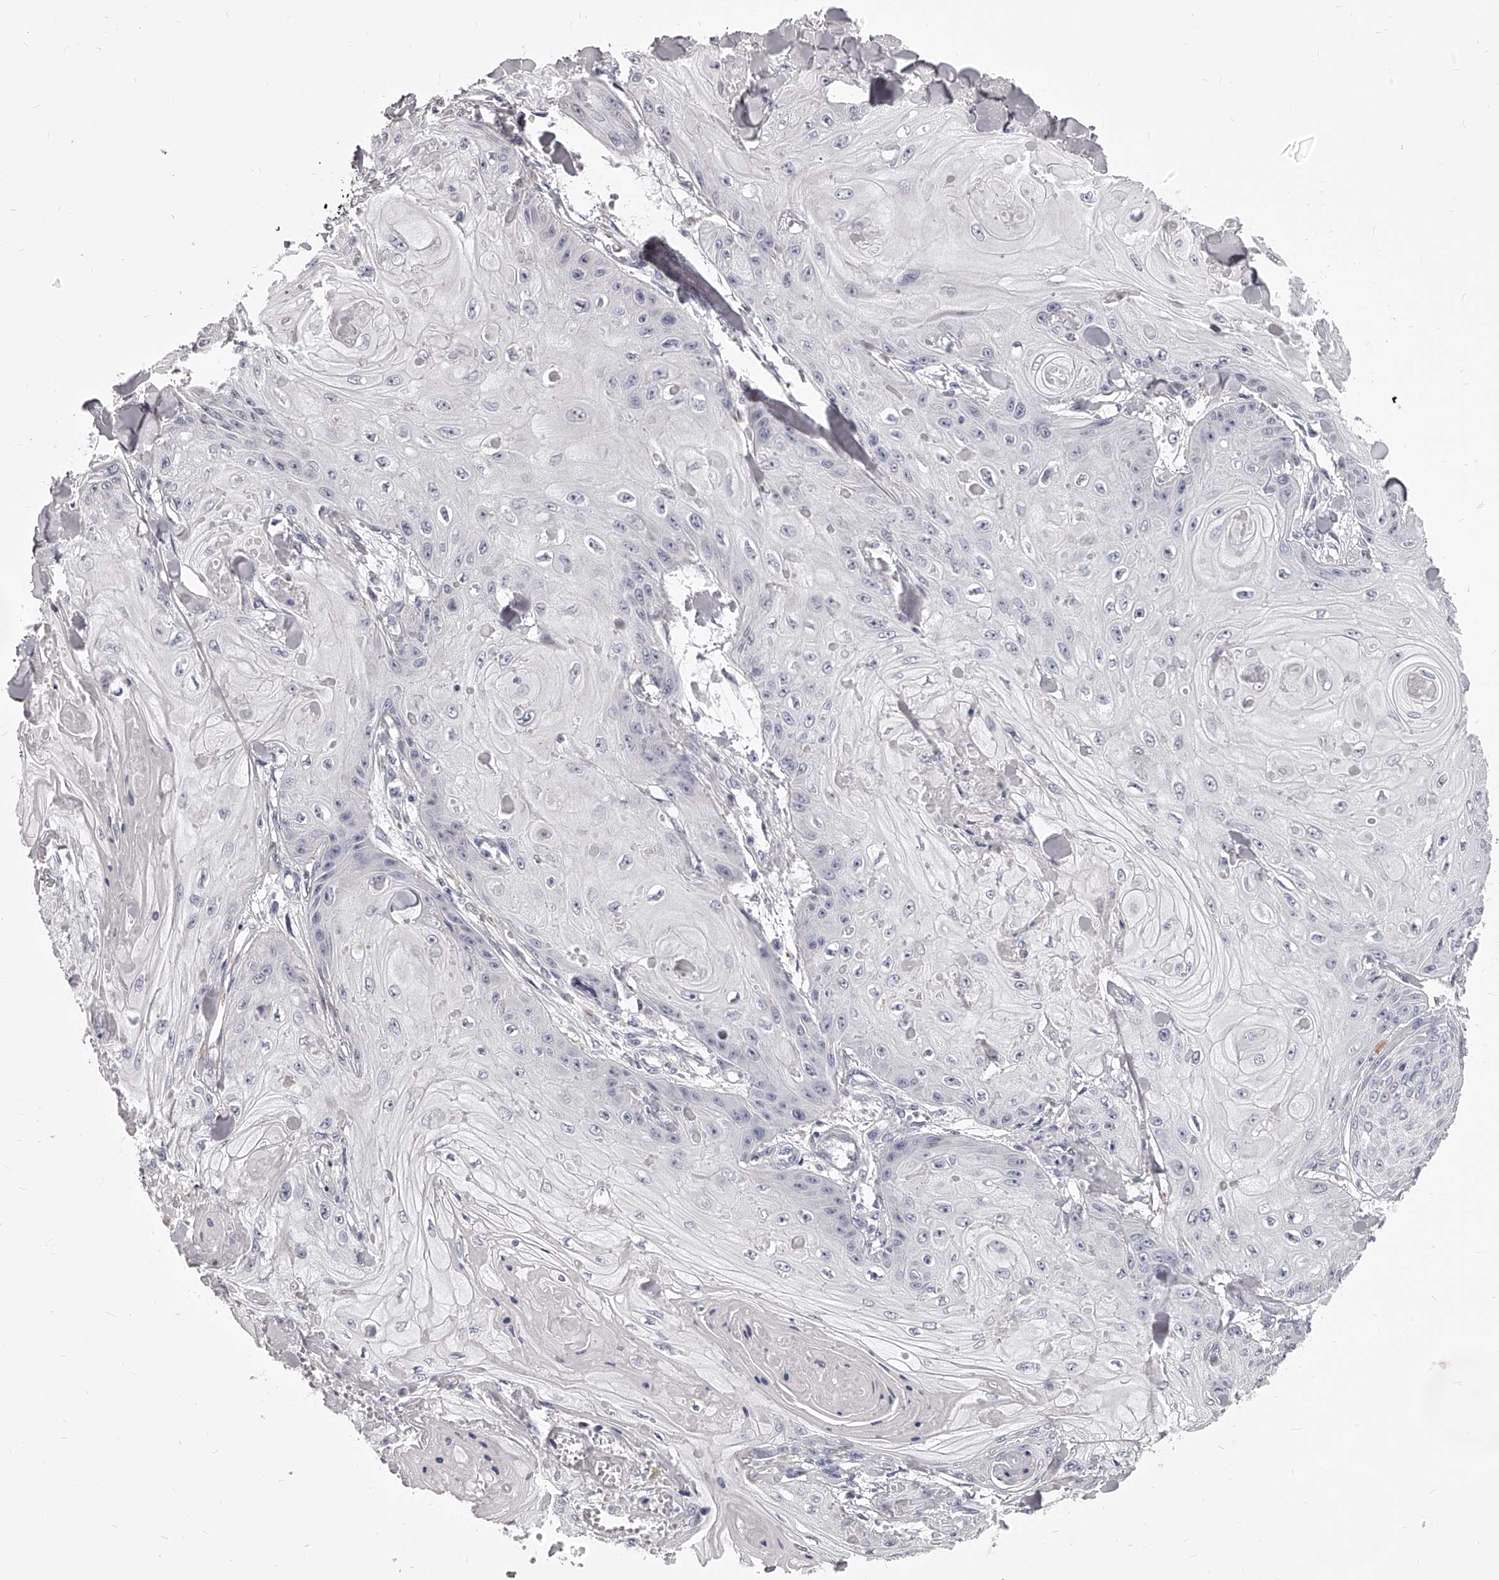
{"staining": {"intensity": "negative", "quantity": "none", "location": "none"}, "tissue": "skin cancer", "cell_type": "Tumor cells", "image_type": "cancer", "snomed": [{"axis": "morphology", "description": "Squamous cell carcinoma, NOS"}, {"axis": "topography", "description": "Skin"}], "caption": "The histopathology image reveals no significant expression in tumor cells of skin cancer (squamous cell carcinoma).", "gene": "DMRT1", "patient": {"sex": "male", "age": 74}}